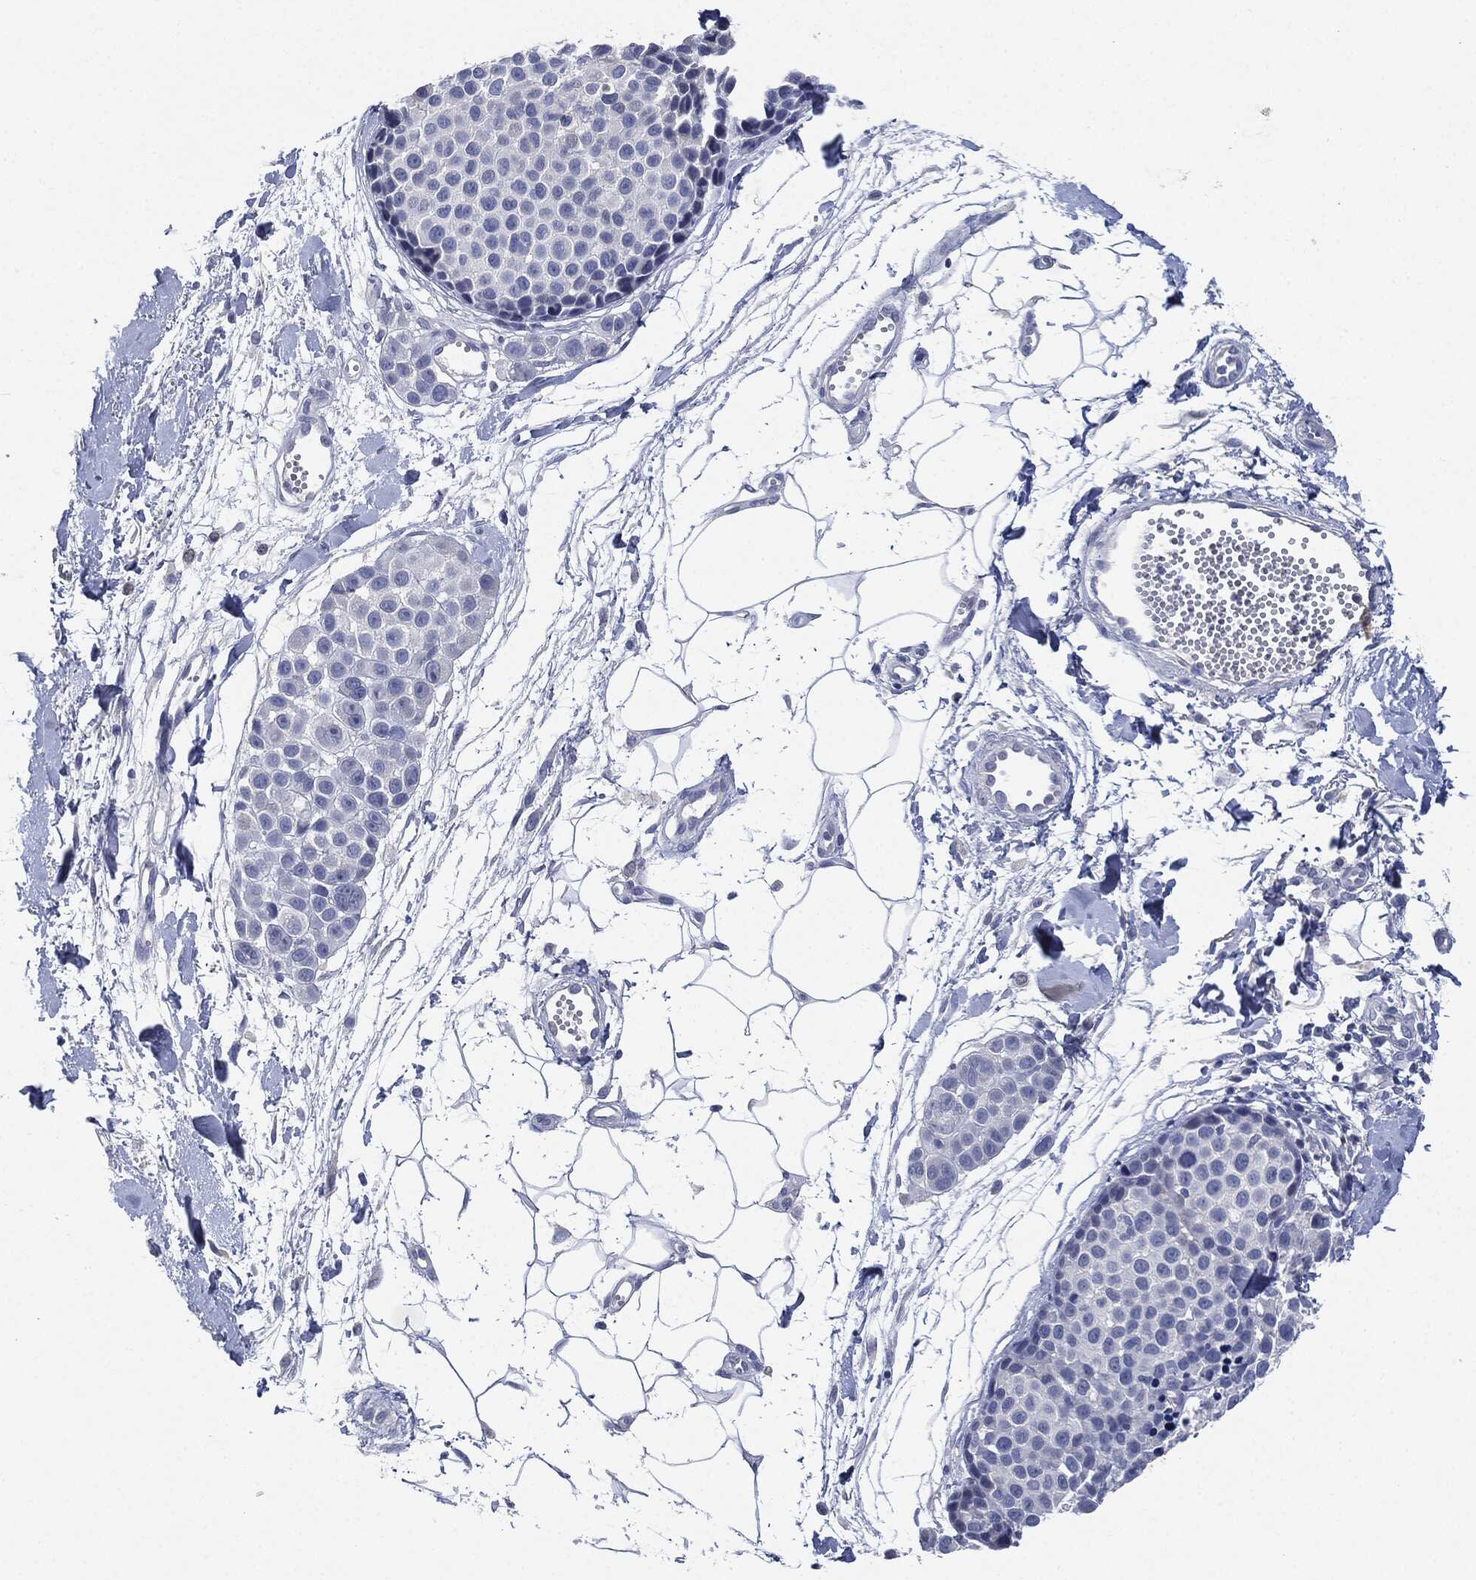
{"staining": {"intensity": "negative", "quantity": "none", "location": "none"}, "tissue": "melanoma", "cell_type": "Tumor cells", "image_type": "cancer", "snomed": [{"axis": "morphology", "description": "Malignant melanoma, NOS"}, {"axis": "topography", "description": "Skin"}], "caption": "This is a photomicrograph of immunohistochemistry staining of malignant melanoma, which shows no staining in tumor cells.", "gene": "NTRK1", "patient": {"sex": "female", "age": 86}}